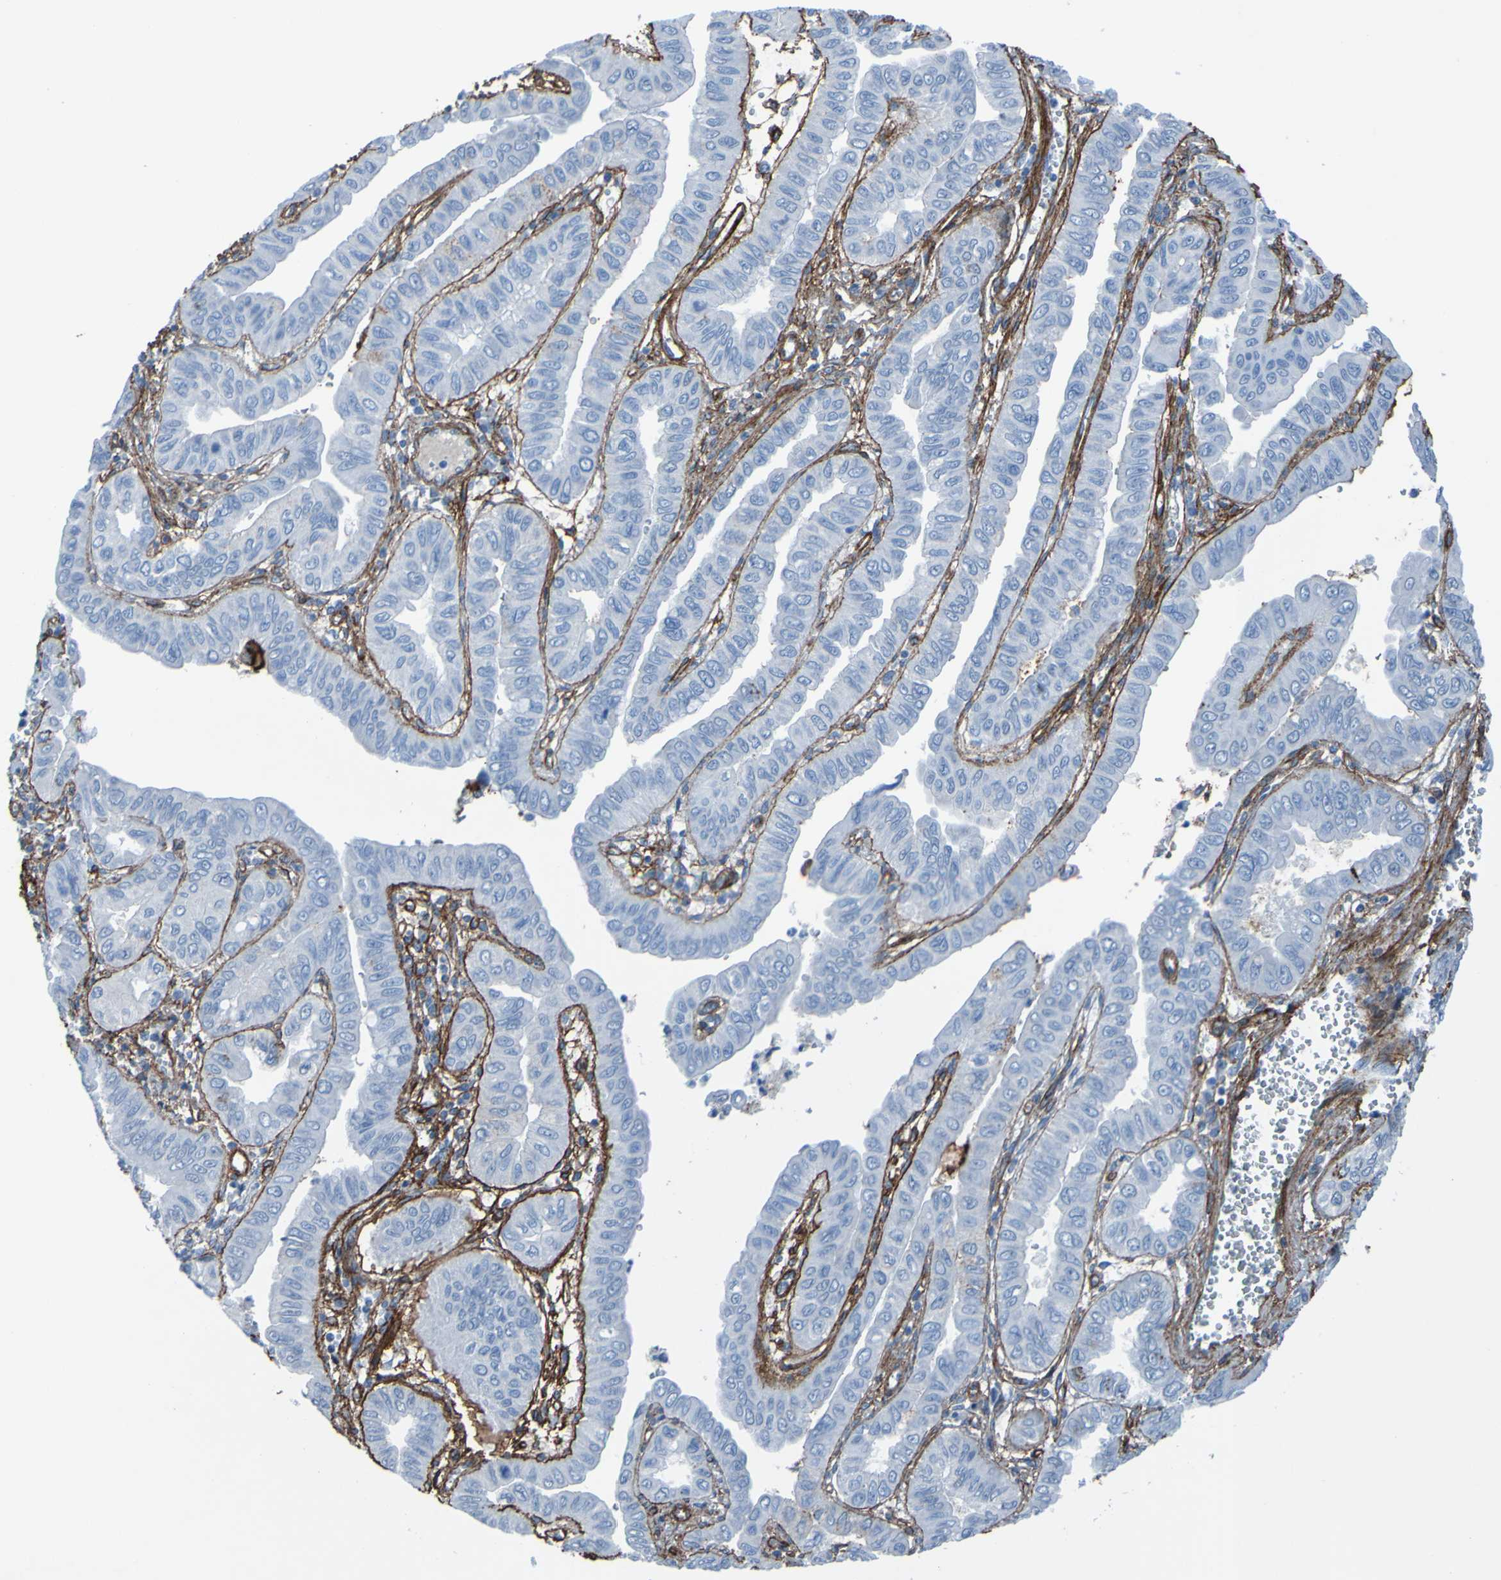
{"staining": {"intensity": "negative", "quantity": "none", "location": "none"}, "tissue": "pancreatic cancer", "cell_type": "Tumor cells", "image_type": "cancer", "snomed": [{"axis": "morphology", "description": "Normal tissue, NOS"}, {"axis": "topography", "description": "Lymph node"}], "caption": "DAB immunohistochemical staining of pancreatic cancer reveals no significant expression in tumor cells.", "gene": "COL4A2", "patient": {"sex": "male", "age": 50}}